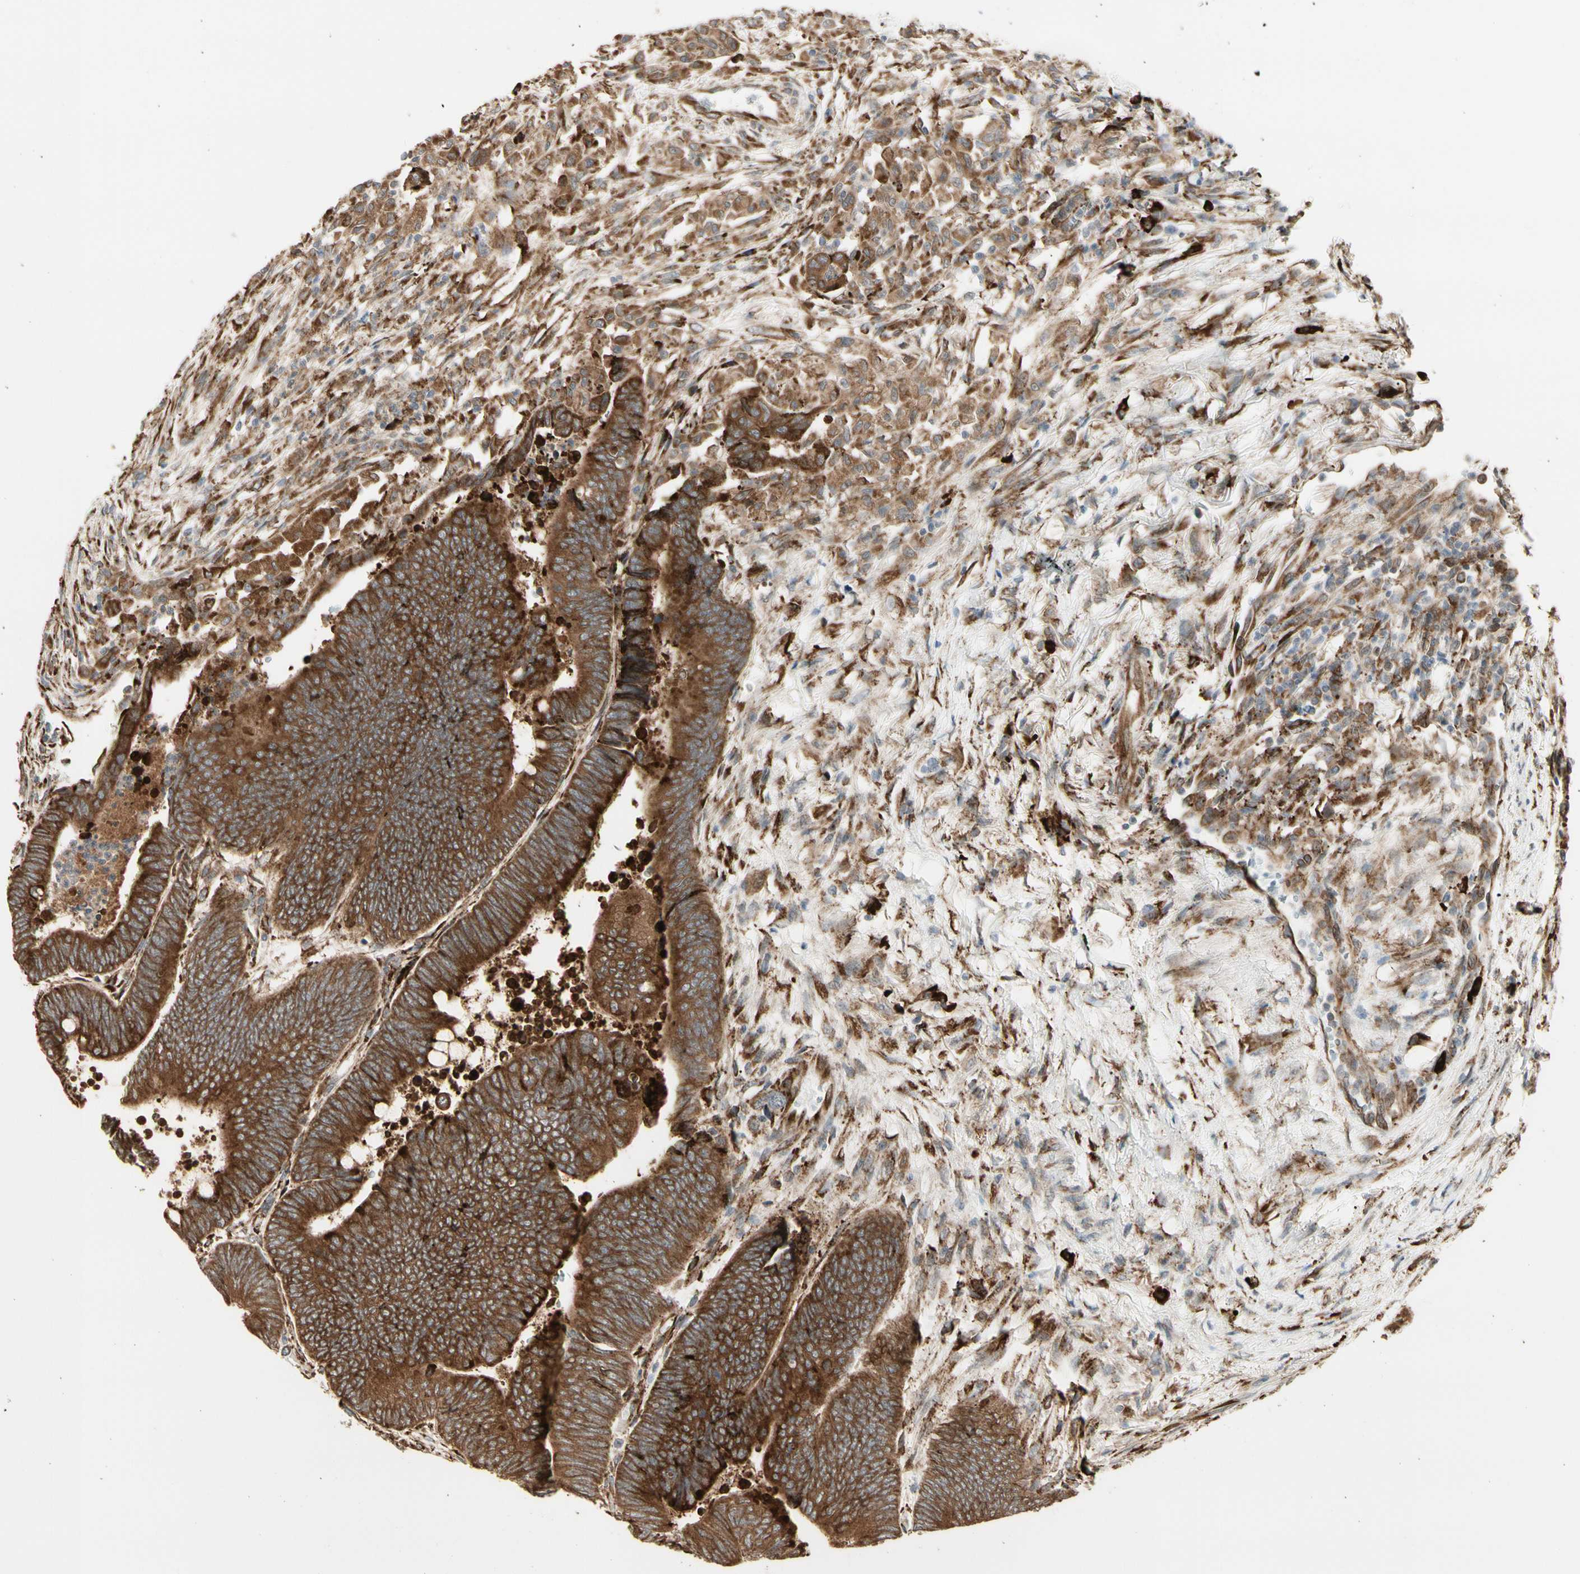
{"staining": {"intensity": "strong", "quantity": ">75%", "location": "cytoplasmic/membranous"}, "tissue": "colorectal cancer", "cell_type": "Tumor cells", "image_type": "cancer", "snomed": [{"axis": "morphology", "description": "Normal tissue, NOS"}, {"axis": "morphology", "description": "Adenocarcinoma, NOS"}, {"axis": "topography", "description": "Rectum"}, {"axis": "topography", "description": "Peripheral nerve tissue"}], "caption": "DAB (3,3'-diaminobenzidine) immunohistochemical staining of colorectal cancer (adenocarcinoma) displays strong cytoplasmic/membranous protein positivity in about >75% of tumor cells. The protein is shown in brown color, while the nuclei are stained blue.", "gene": "HSP90B1", "patient": {"sex": "male", "age": 92}}